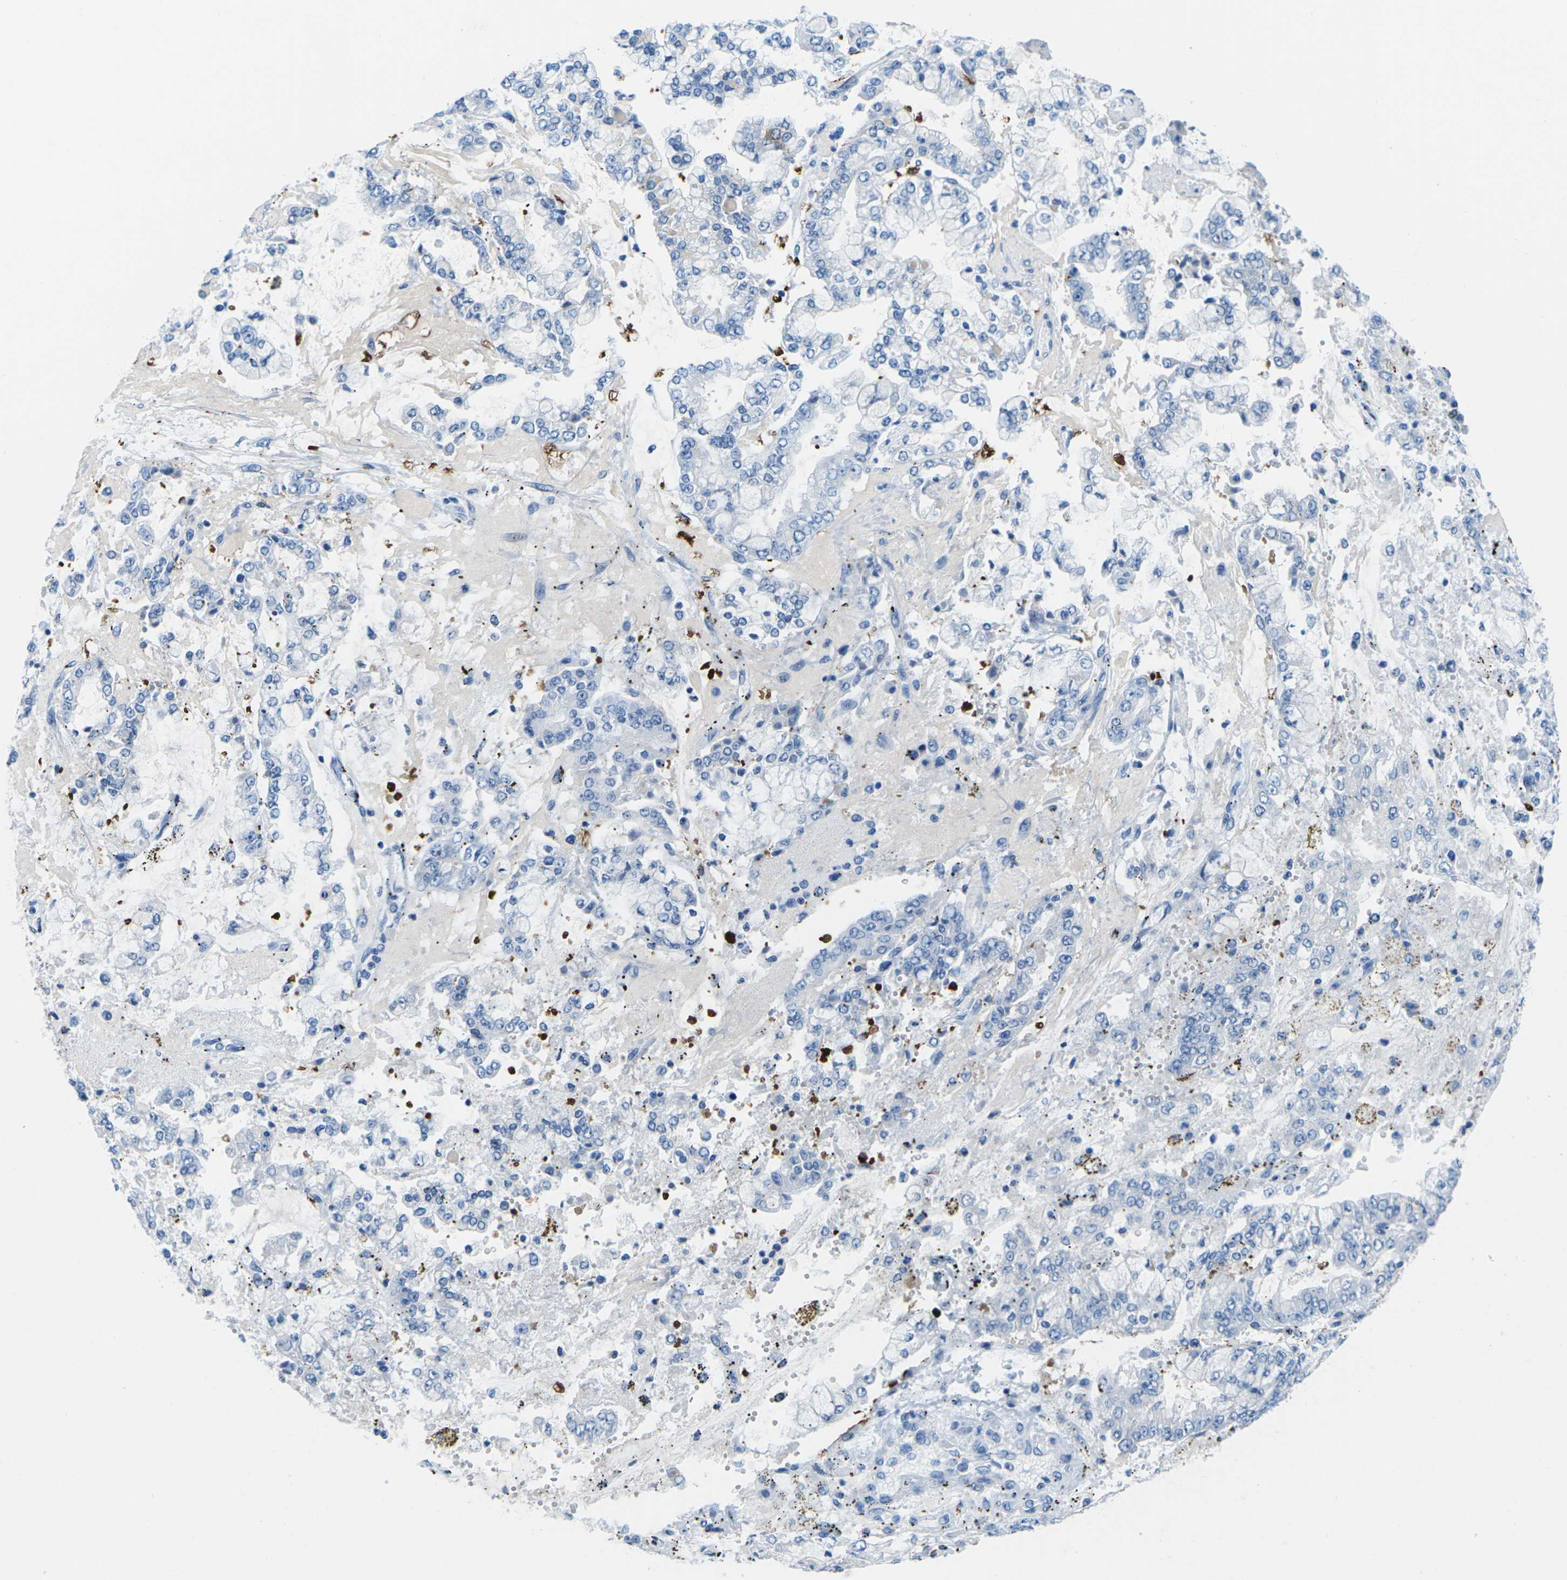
{"staining": {"intensity": "negative", "quantity": "none", "location": "none"}, "tissue": "stomach cancer", "cell_type": "Tumor cells", "image_type": "cancer", "snomed": [{"axis": "morphology", "description": "Adenocarcinoma, NOS"}, {"axis": "topography", "description": "Stomach"}], "caption": "Protein analysis of stomach adenocarcinoma displays no significant positivity in tumor cells.", "gene": "SYNGR2", "patient": {"sex": "male", "age": 76}}